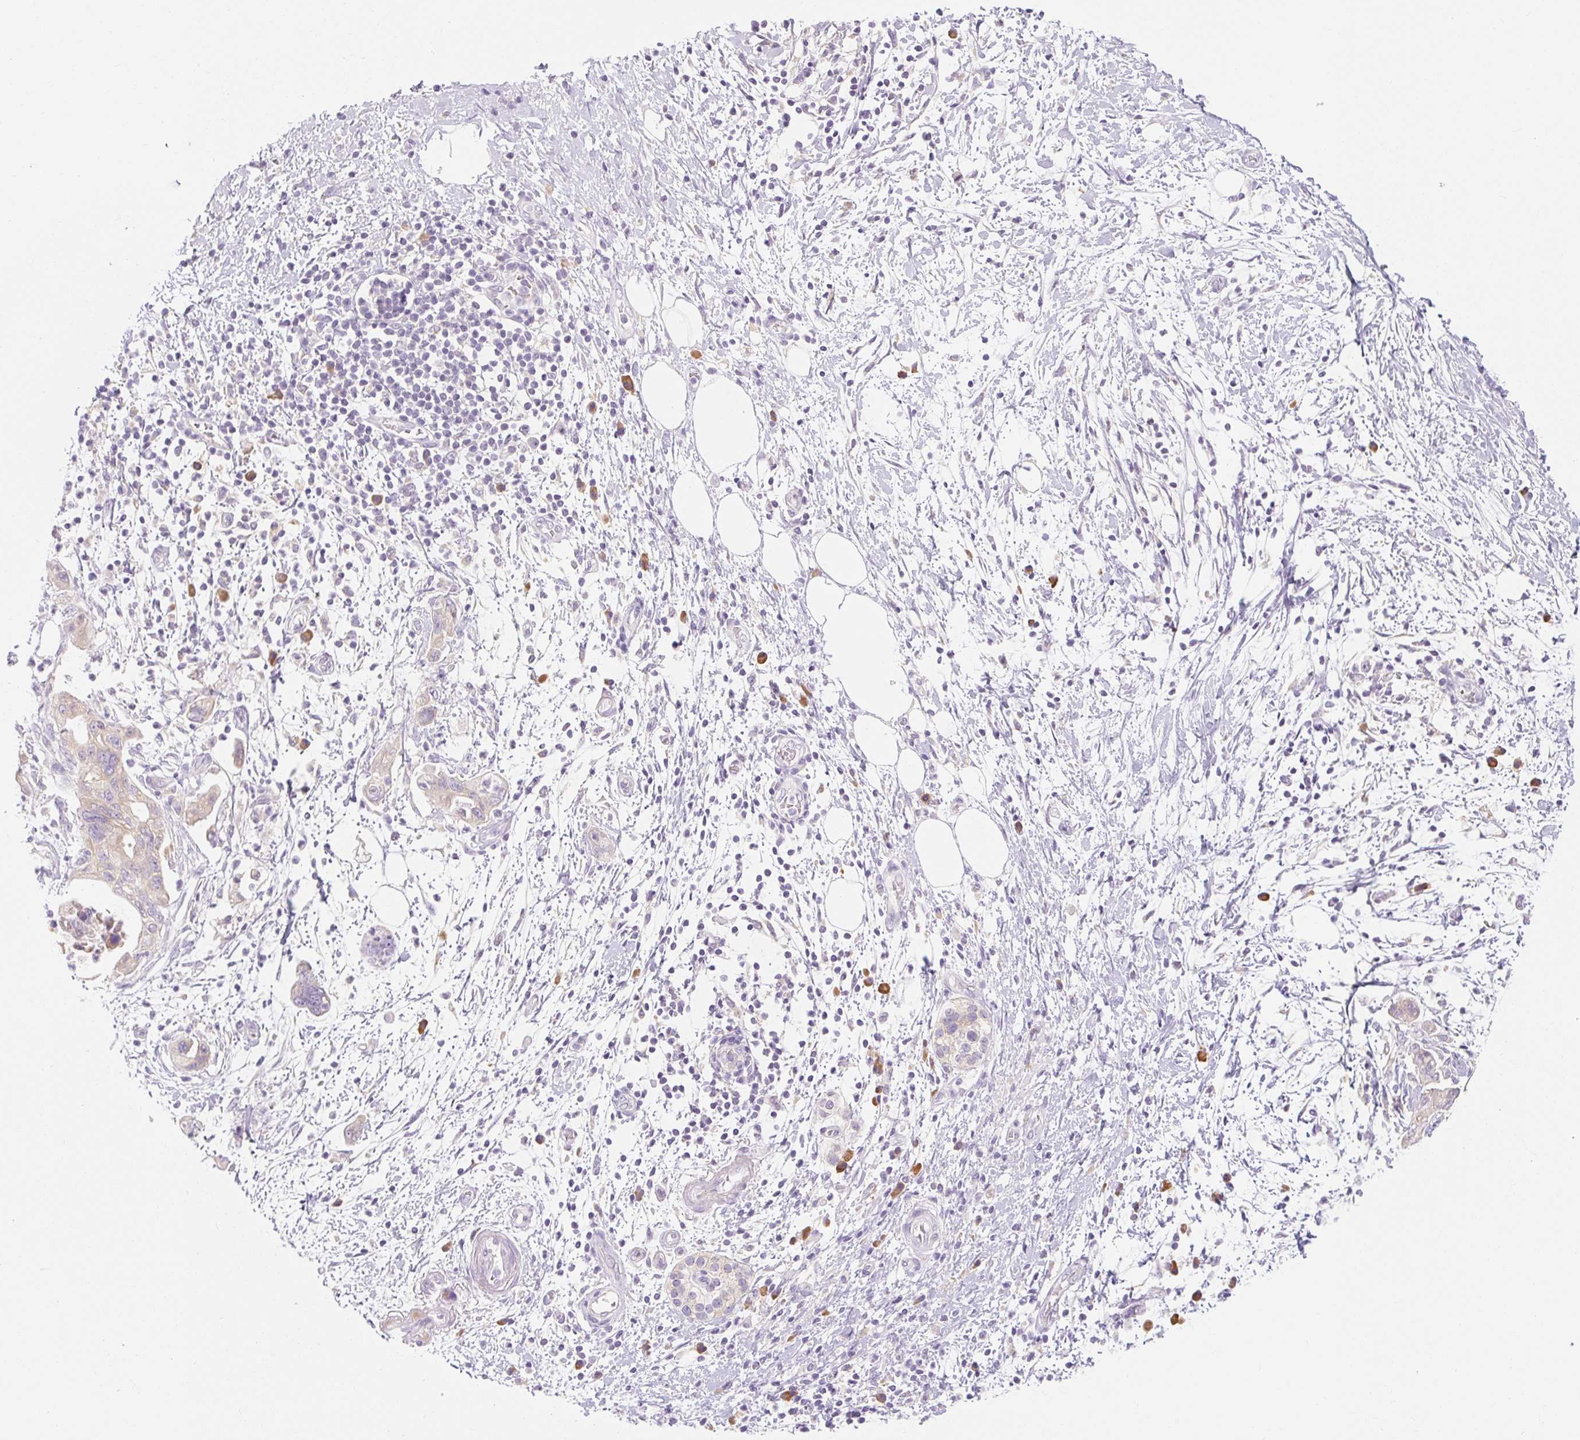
{"staining": {"intensity": "weak", "quantity": ">75%", "location": "cytoplasmic/membranous"}, "tissue": "pancreatic cancer", "cell_type": "Tumor cells", "image_type": "cancer", "snomed": [{"axis": "morphology", "description": "Adenocarcinoma, NOS"}, {"axis": "topography", "description": "Pancreas"}], "caption": "Immunohistochemistry (DAB (3,3'-diaminobenzidine)) staining of pancreatic cancer (adenocarcinoma) displays weak cytoplasmic/membranous protein staining in approximately >75% of tumor cells.", "gene": "MYO1D", "patient": {"sex": "female", "age": 73}}